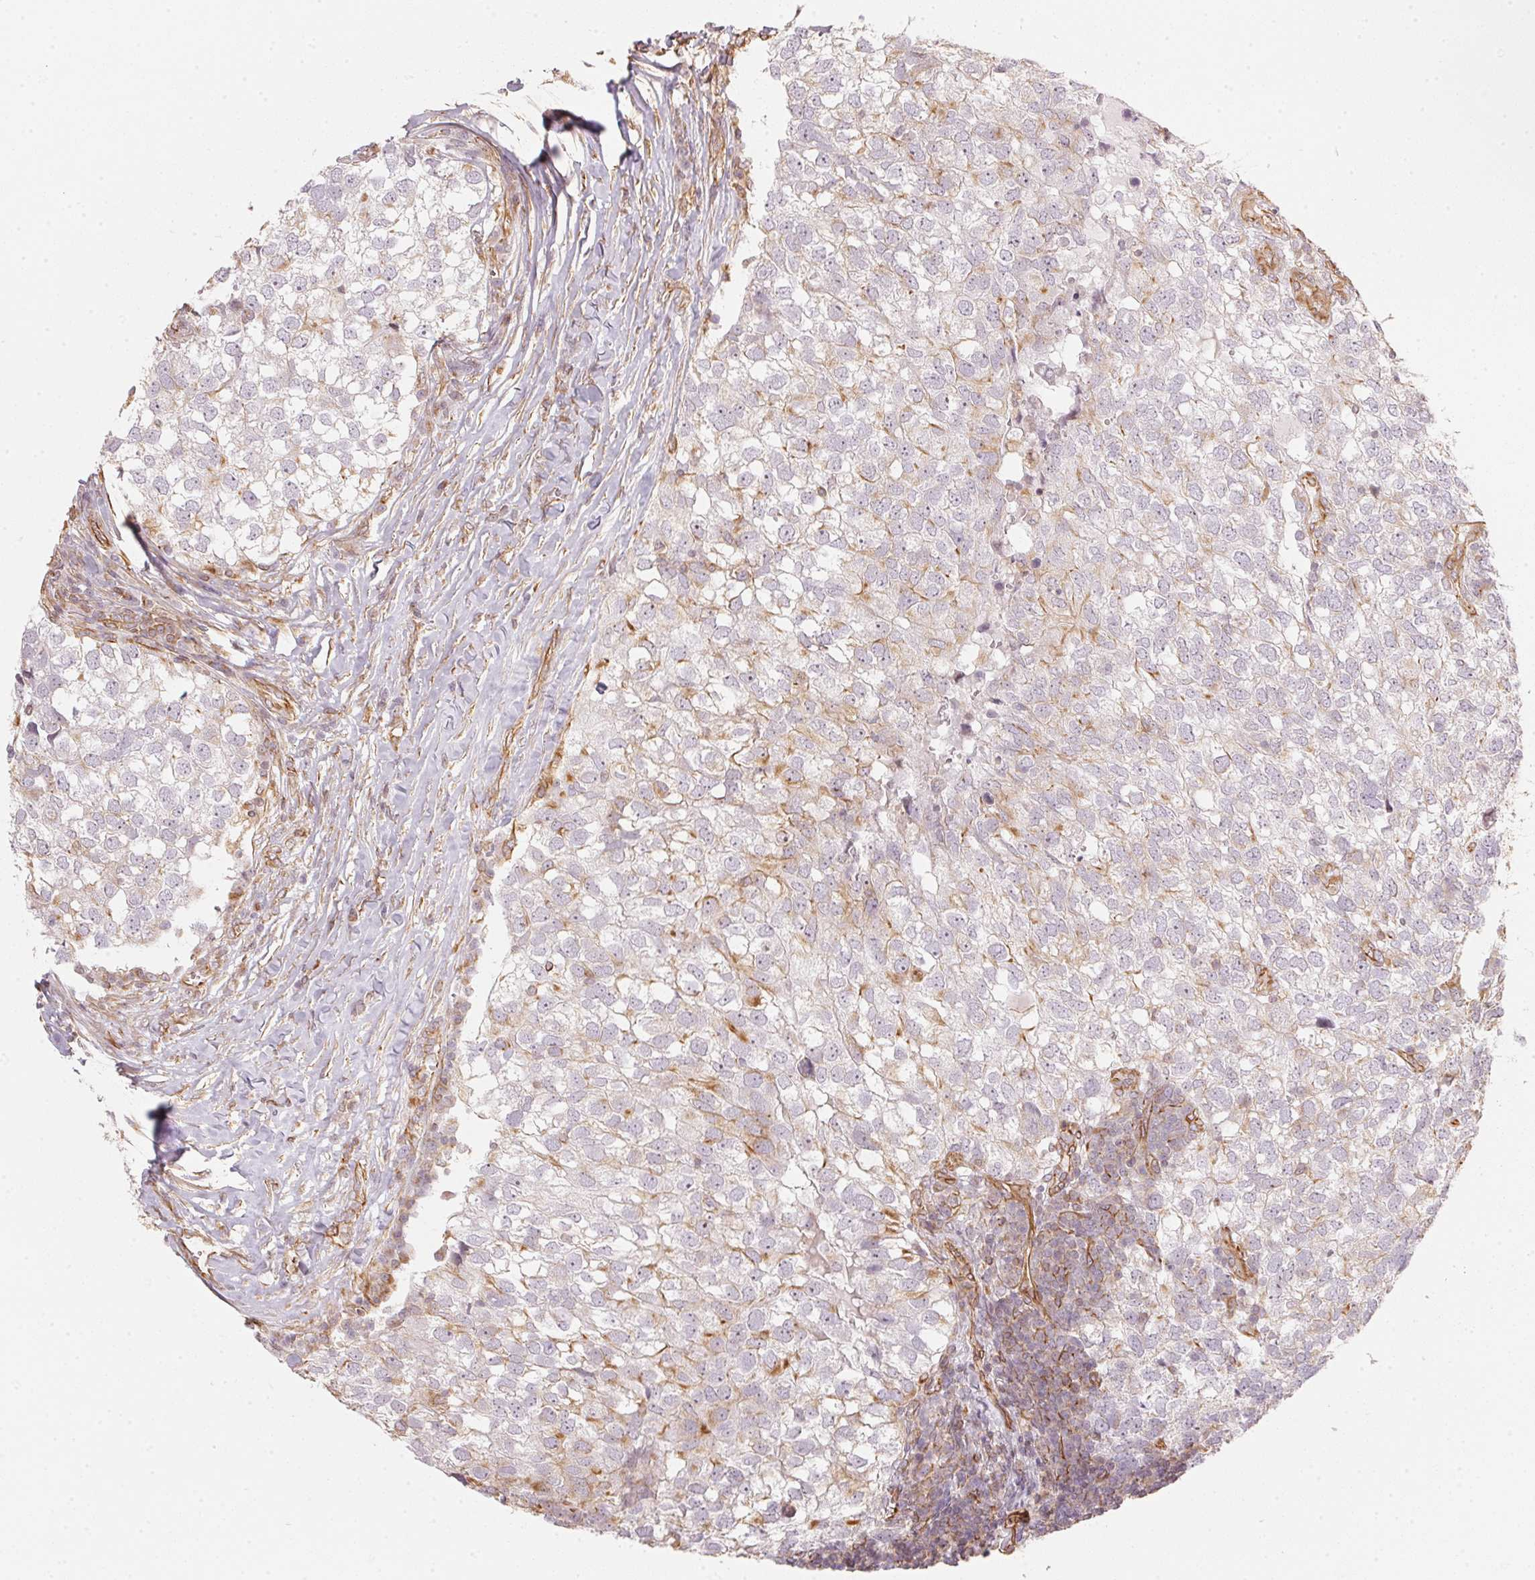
{"staining": {"intensity": "negative", "quantity": "none", "location": "none"}, "tissue": "breast cancer", "cell_type": "Tumor cells", "image_type": "cancer", "snomed": [{"axis": "morphology", "description": "Duct carcinoma"}, {"axis": "topography", "description": "Breast"}], "caption": "A high-resolution histopathology image shows IHC staining of intraductal carcinoma (breast), which shows no significant staining in tumor cells.", "gene": "FOXR2", "patient": {"sex": "female", "age": 30}}